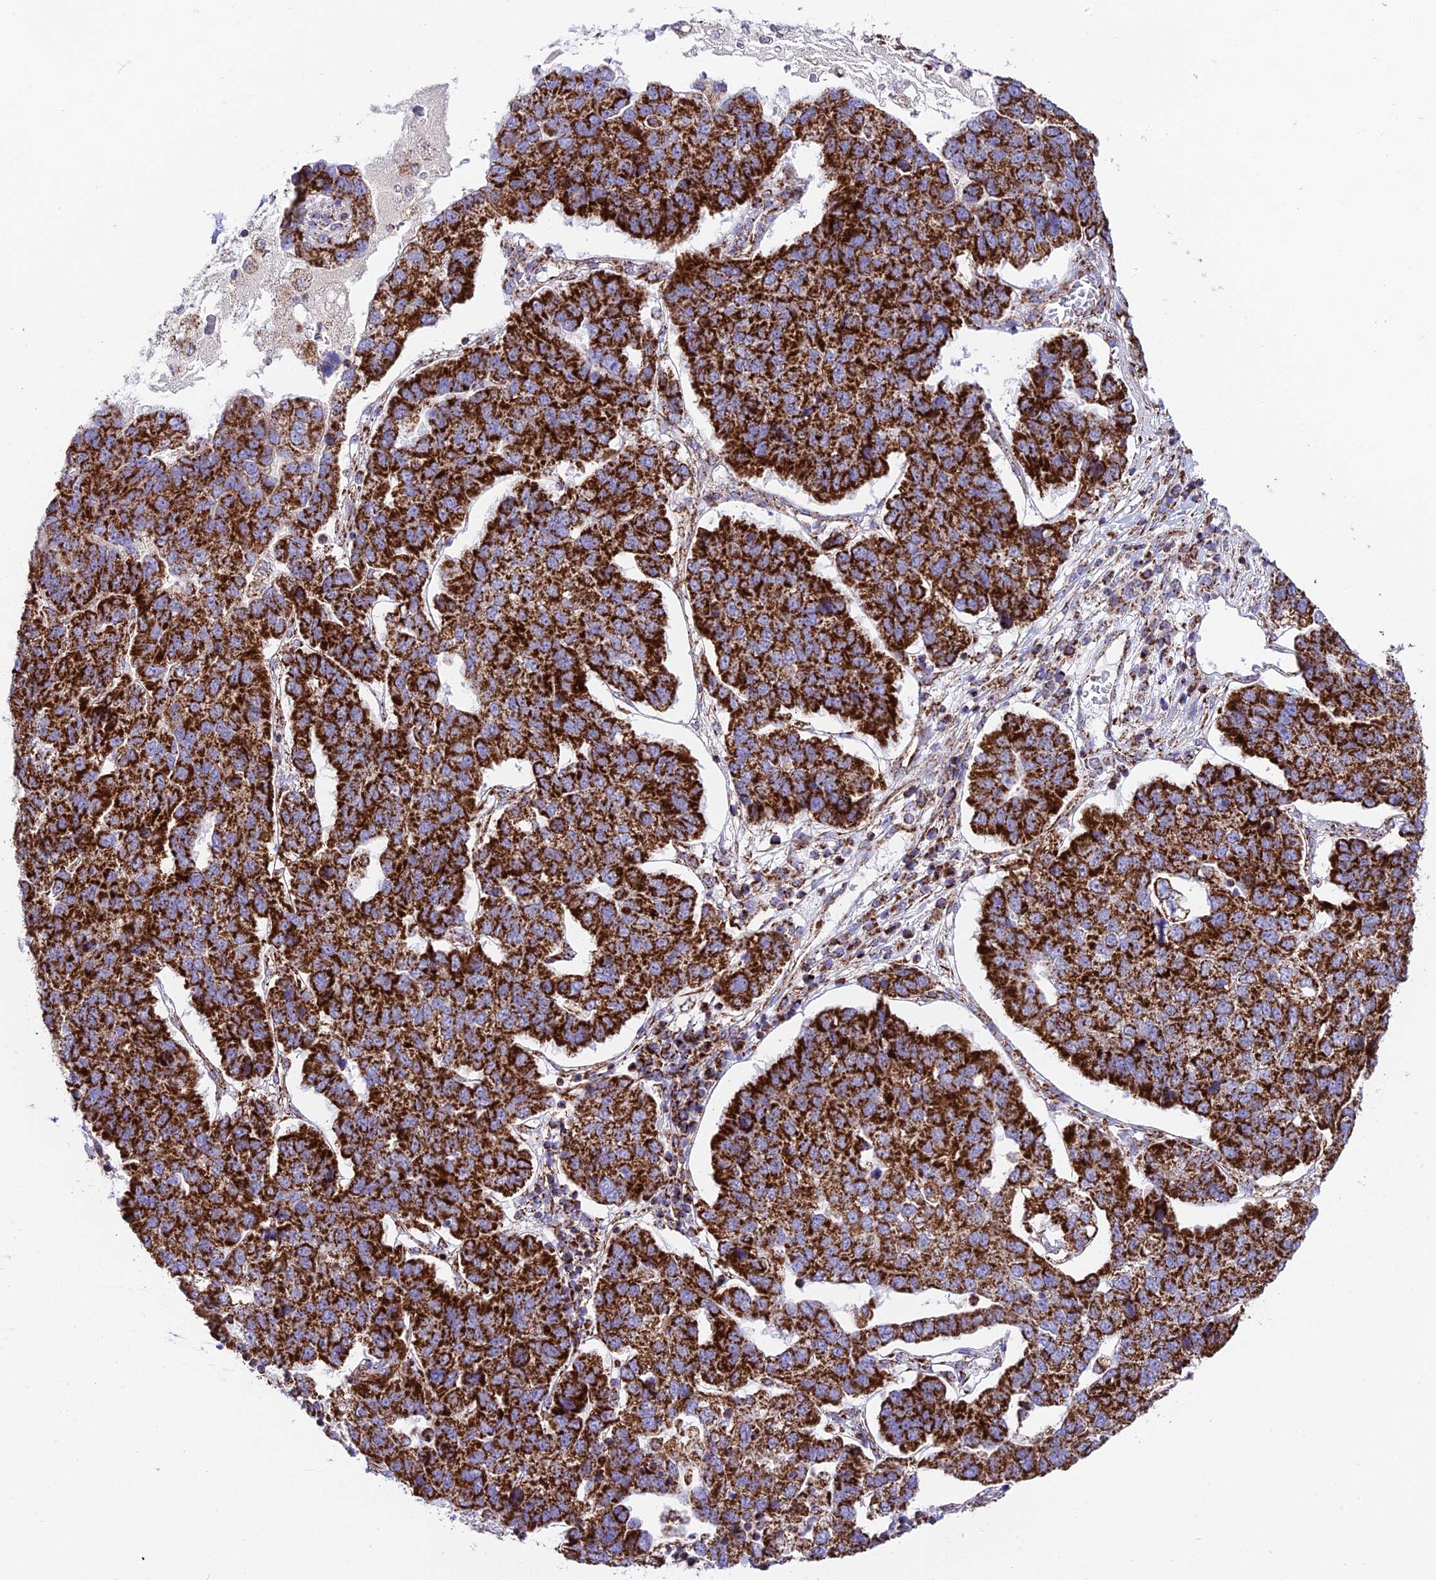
{"staining": {"intensity": "strong", "quantity": ">75%", "location": "cytoplasmic/membranous"}, "tissue": "pancreatic cancer", "cell_type": "Tumor cells", "image_type": "cancer", "snomed": [{"axis": "morphology", "description": "Adenocarcinoma, NOS"}, {"axis": "topography", "description": "Pancreas"}], "caption": "Immunohistochemical staining of pancreatic cancer (adenocarcinoma) demonstrates high levels of strong cytoplasmic/membranous staining in about >75% of tumor cells. (Brightfield microscopy of DAB IHC at high magnification).", "gene": "CHCHD3", "patient": {"sex": "female", "age": 61}}